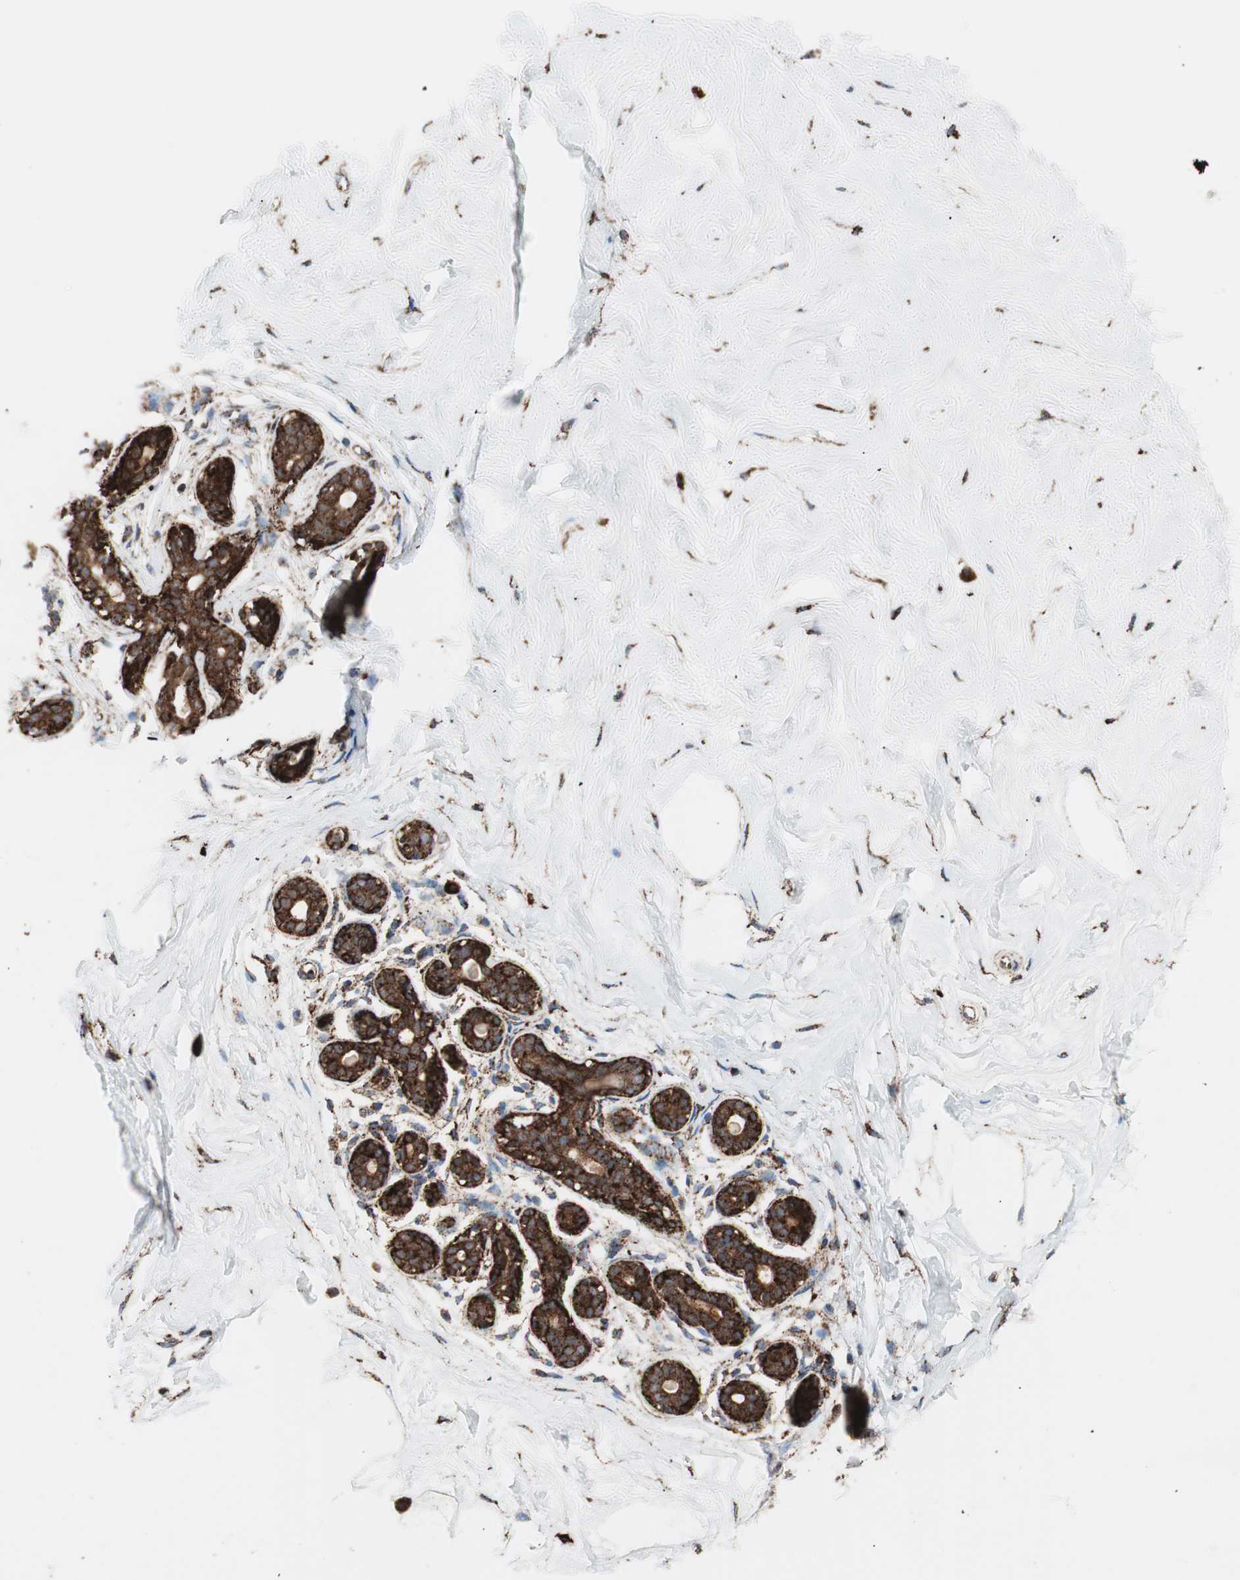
{"staining": {"intensity": "strong", "quantity": "25%-75%", "location": "cytoplasmic/membranous"}, "tissue": "breast", "cell_type": "Adipocytes", "image_type": "normal", "snomed": [{"axis": "morphology", "description": "Normal tissue, NOS"}, {"axis": "topography", "description": "Breast"}], "caption": "Immunohistochemical staining of benign human breast shows strong cytoplasmic/membranous protein positivity in approximately 25%-75% of adipocytes.", "gene": "LAMP1", "patient": {"sex": "female", "age": 23}}